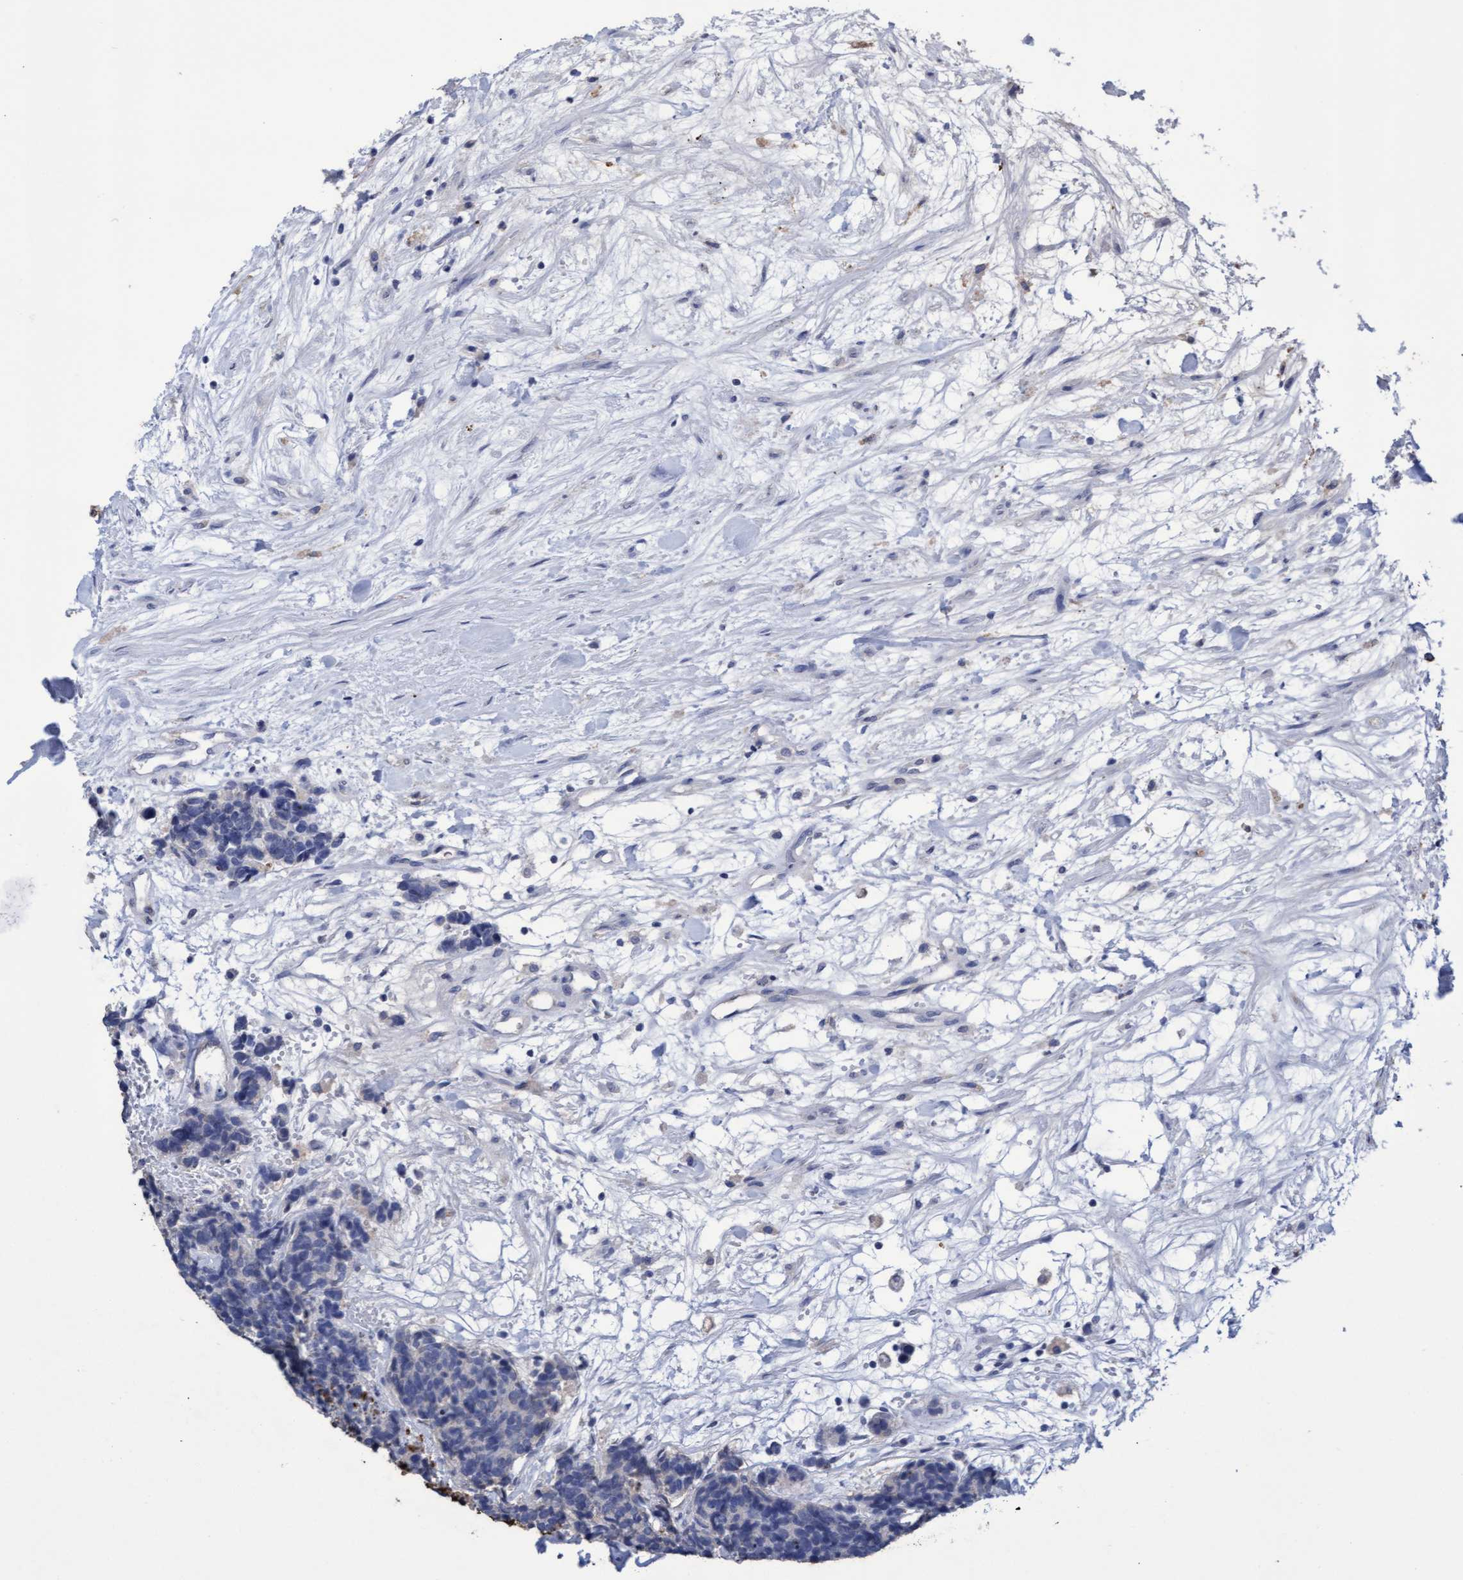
{"staining": {"intensity": "negative", "quantity": "none", "location": "none"}, "tissue": "carcinoid", "cell_type": "Tumor cells", "image_type": "cancer", "snomed": [{"axis": "morphology", "description": "Carcinoma, NOS"}, {"axis": "morphology", "description": "Carcinoid, malignant, NOS"}, {"axis": "topography", "description": "Urinary bladder"}], "caption": "An immunohistochemistry (IHC) photomicrograph of carcinoma is shown. There is no staining in tumor cells of carcinoma. (IHC, brightfield microscopy, high magnification).", "gene": "GPR39", "patient": {"sex": "male", "age": 57}}